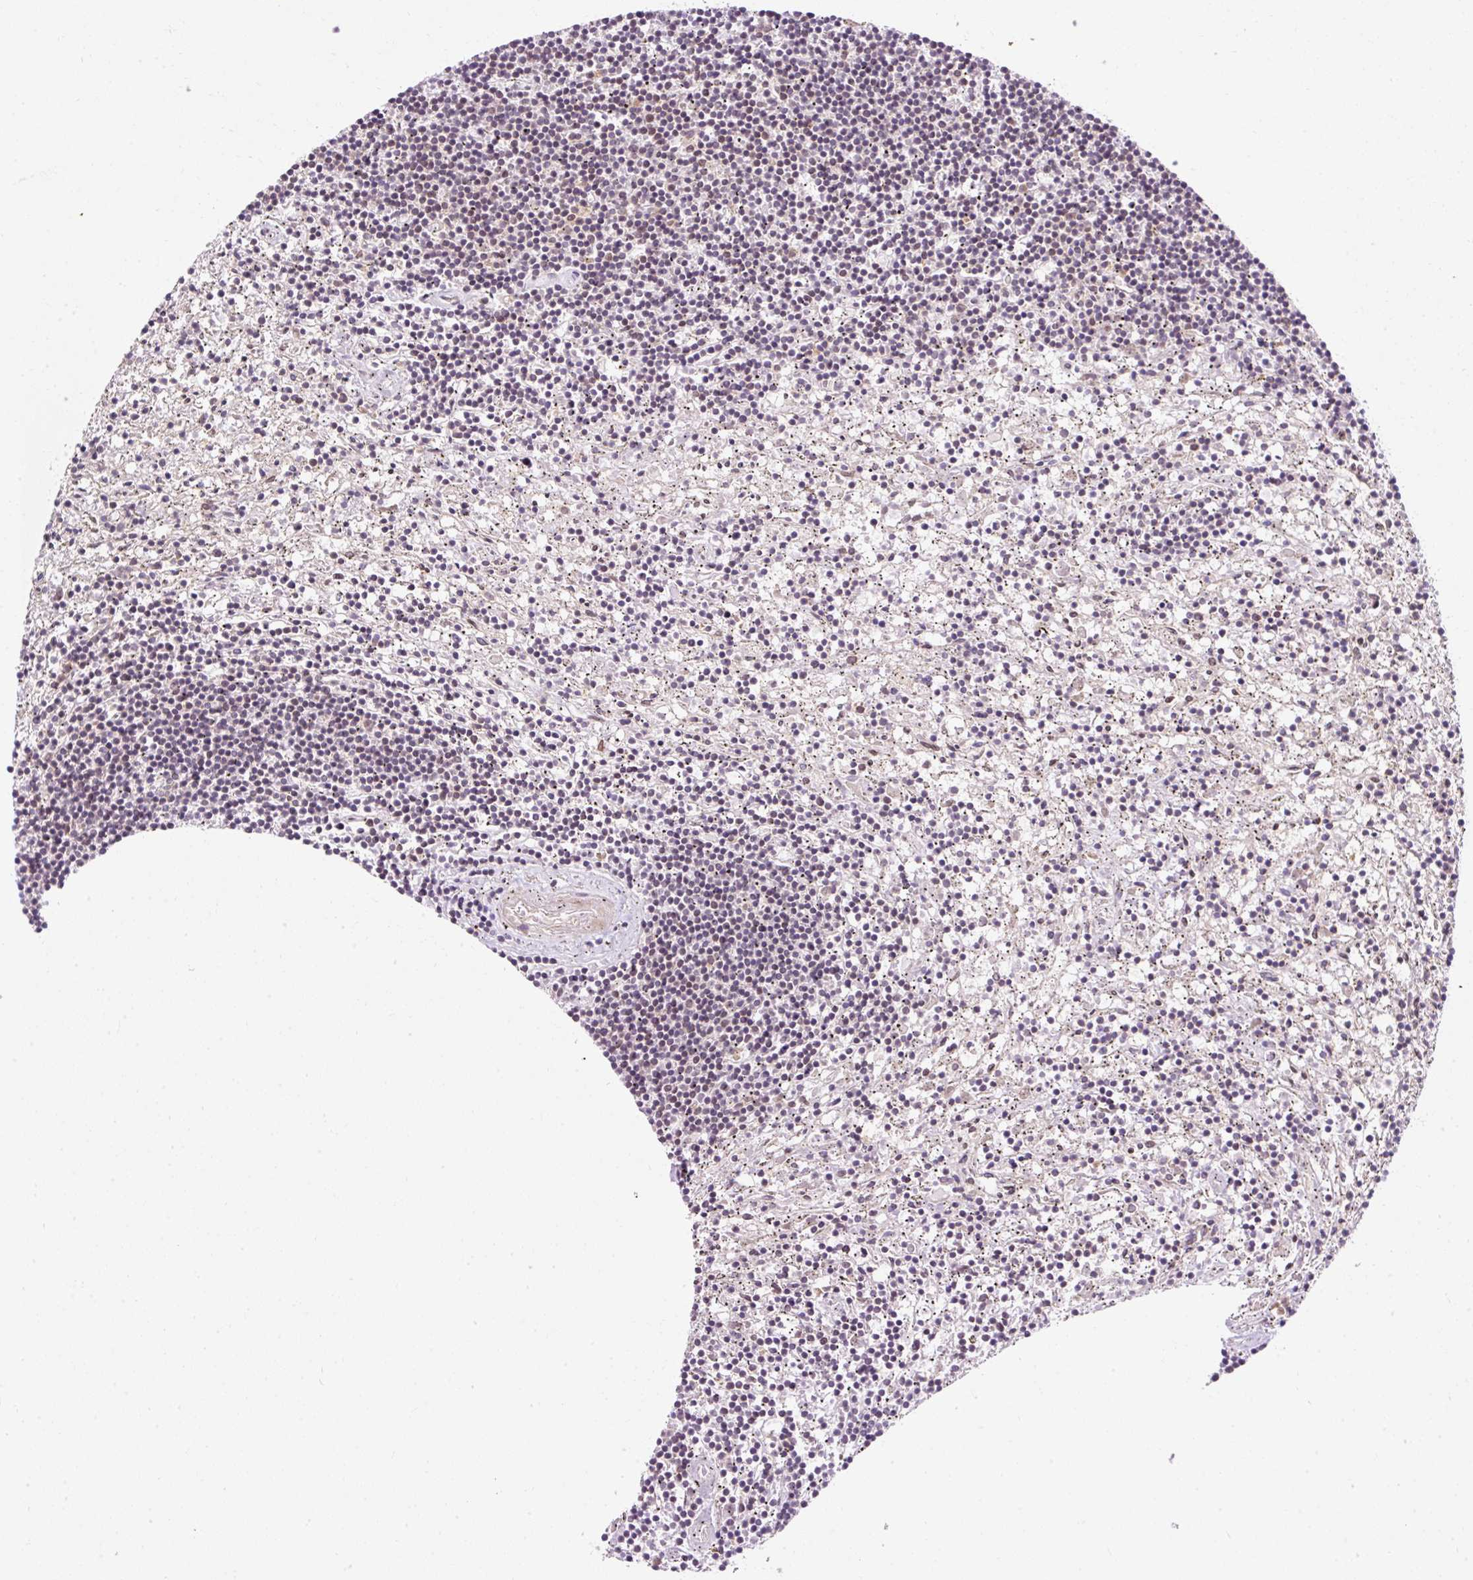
{"staining": {"intensity": "weak", "quantity": "<25%", "location": "nuclear"}, "tissue": "lymphoma", "cell_type": "Tumor cells", "image_type": "cancer", "snomed": [{"axis": "morphology", "description": "Malignant lymphoma, non-Hodgkin's type, Low grade"}, {"axis": "topography", "description": "Spleen"}], "caption": "A micrograph of human lymphoma is negative for staining in tumor cells.", "gene": "ZNF610", "patient": {"sex": "male", "age": 76}}